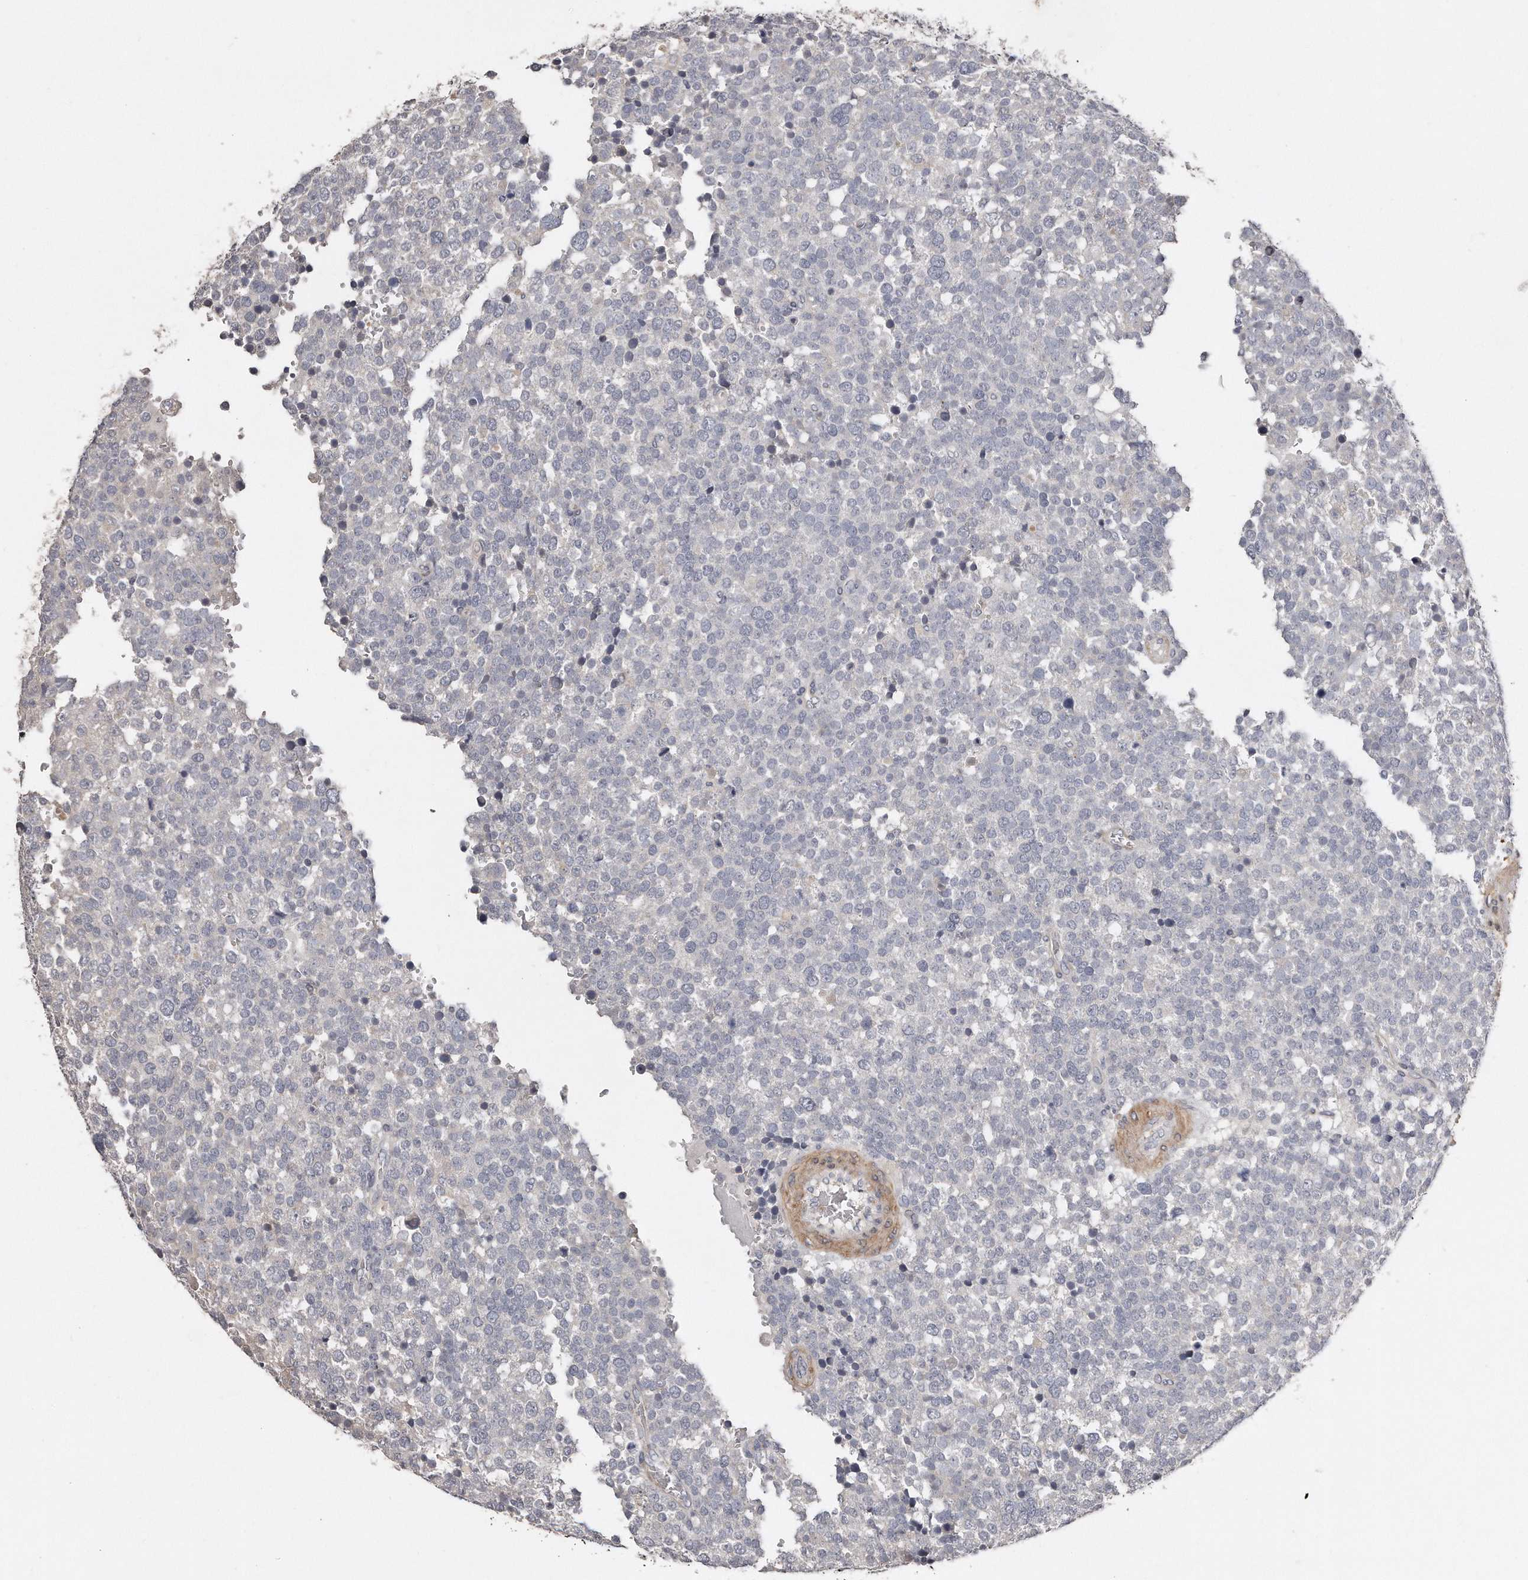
{"staining": {"intensity": "negative", "quantity": "none", "location": "none"}, "tissue": "testis cancer", "cell_type": "Tumor cells", "image_type": "cancer", "snomed": [{"axis": "morphology", "description": "Seminoma, NOS"}, {"axis": "topography", "description": "Testis"}], "caption": "Seminoma (testis) was stained to show a protein in brown. There is no significant expression in tumor cells. Brightfield microscopy of IHC stained with DAB (brown) and hematoxylin (blue), captured at high magnification.", "gene": "LMOD1", "patient": {"sex": "male", "age": 71}}